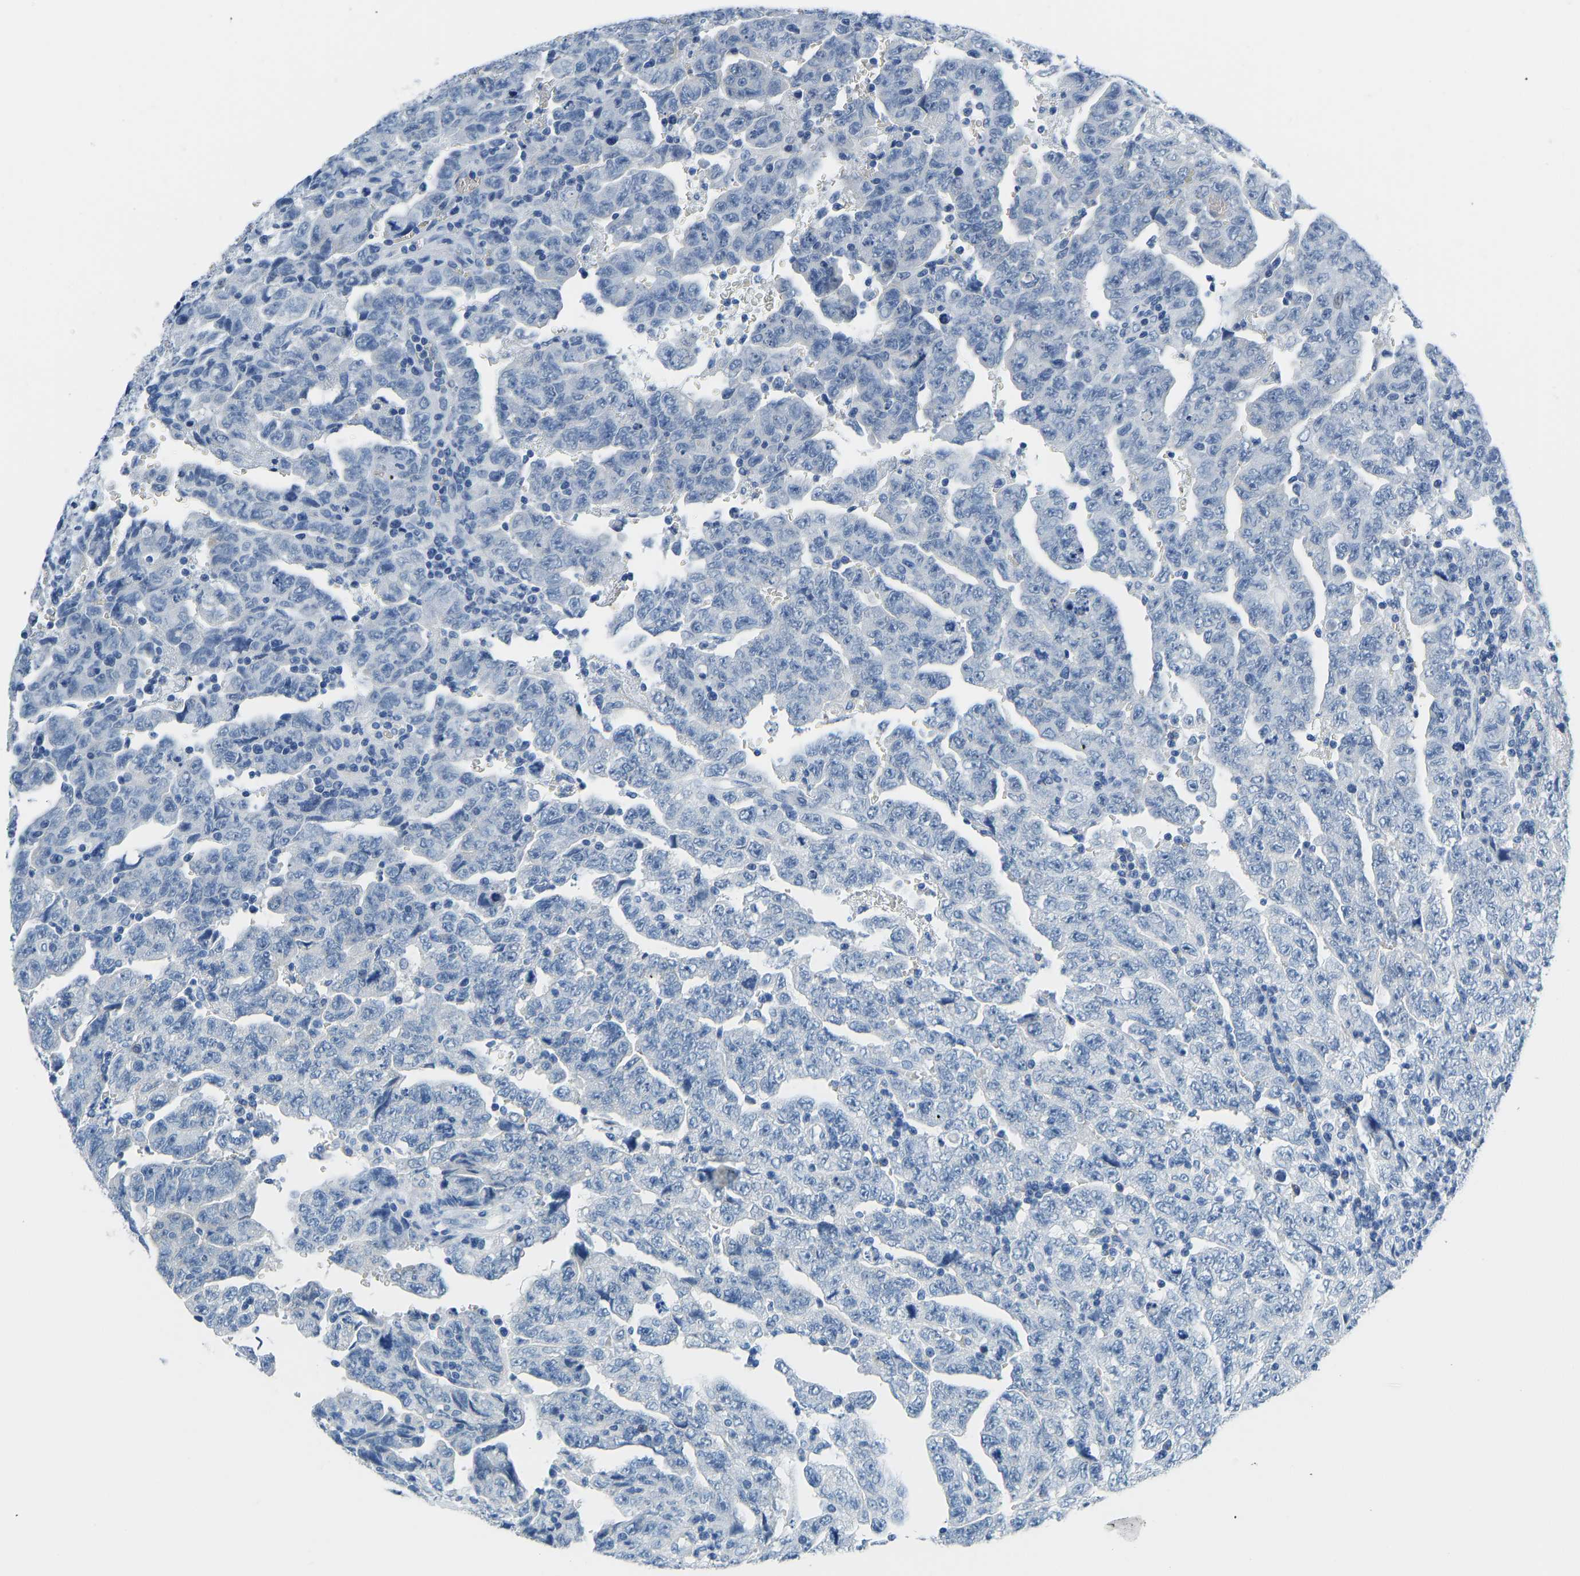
{"staining": {"intensity": "negative", "quantity": "none", "location": "none"}, "tissue": "testis cancer", "cell_type": "Tumor cells", "image_type": "cancer", "snomed": [{"axis": "morphology", "description": "Carcinoma, Embryonal, NOS"}, {"axis": "topography", "description": "Testis"}], "caption": "The IHC photomicrograph has no significant expression in tumor cells of testis embryonal carcinoma tissue. (DAB (3,3'-diaminobenzidine) immunohistochemistry visualized using brightfield microscopy, high magnification).", "gene": "SERPINB3", "patient": {"sex": "male", "age": 28}}